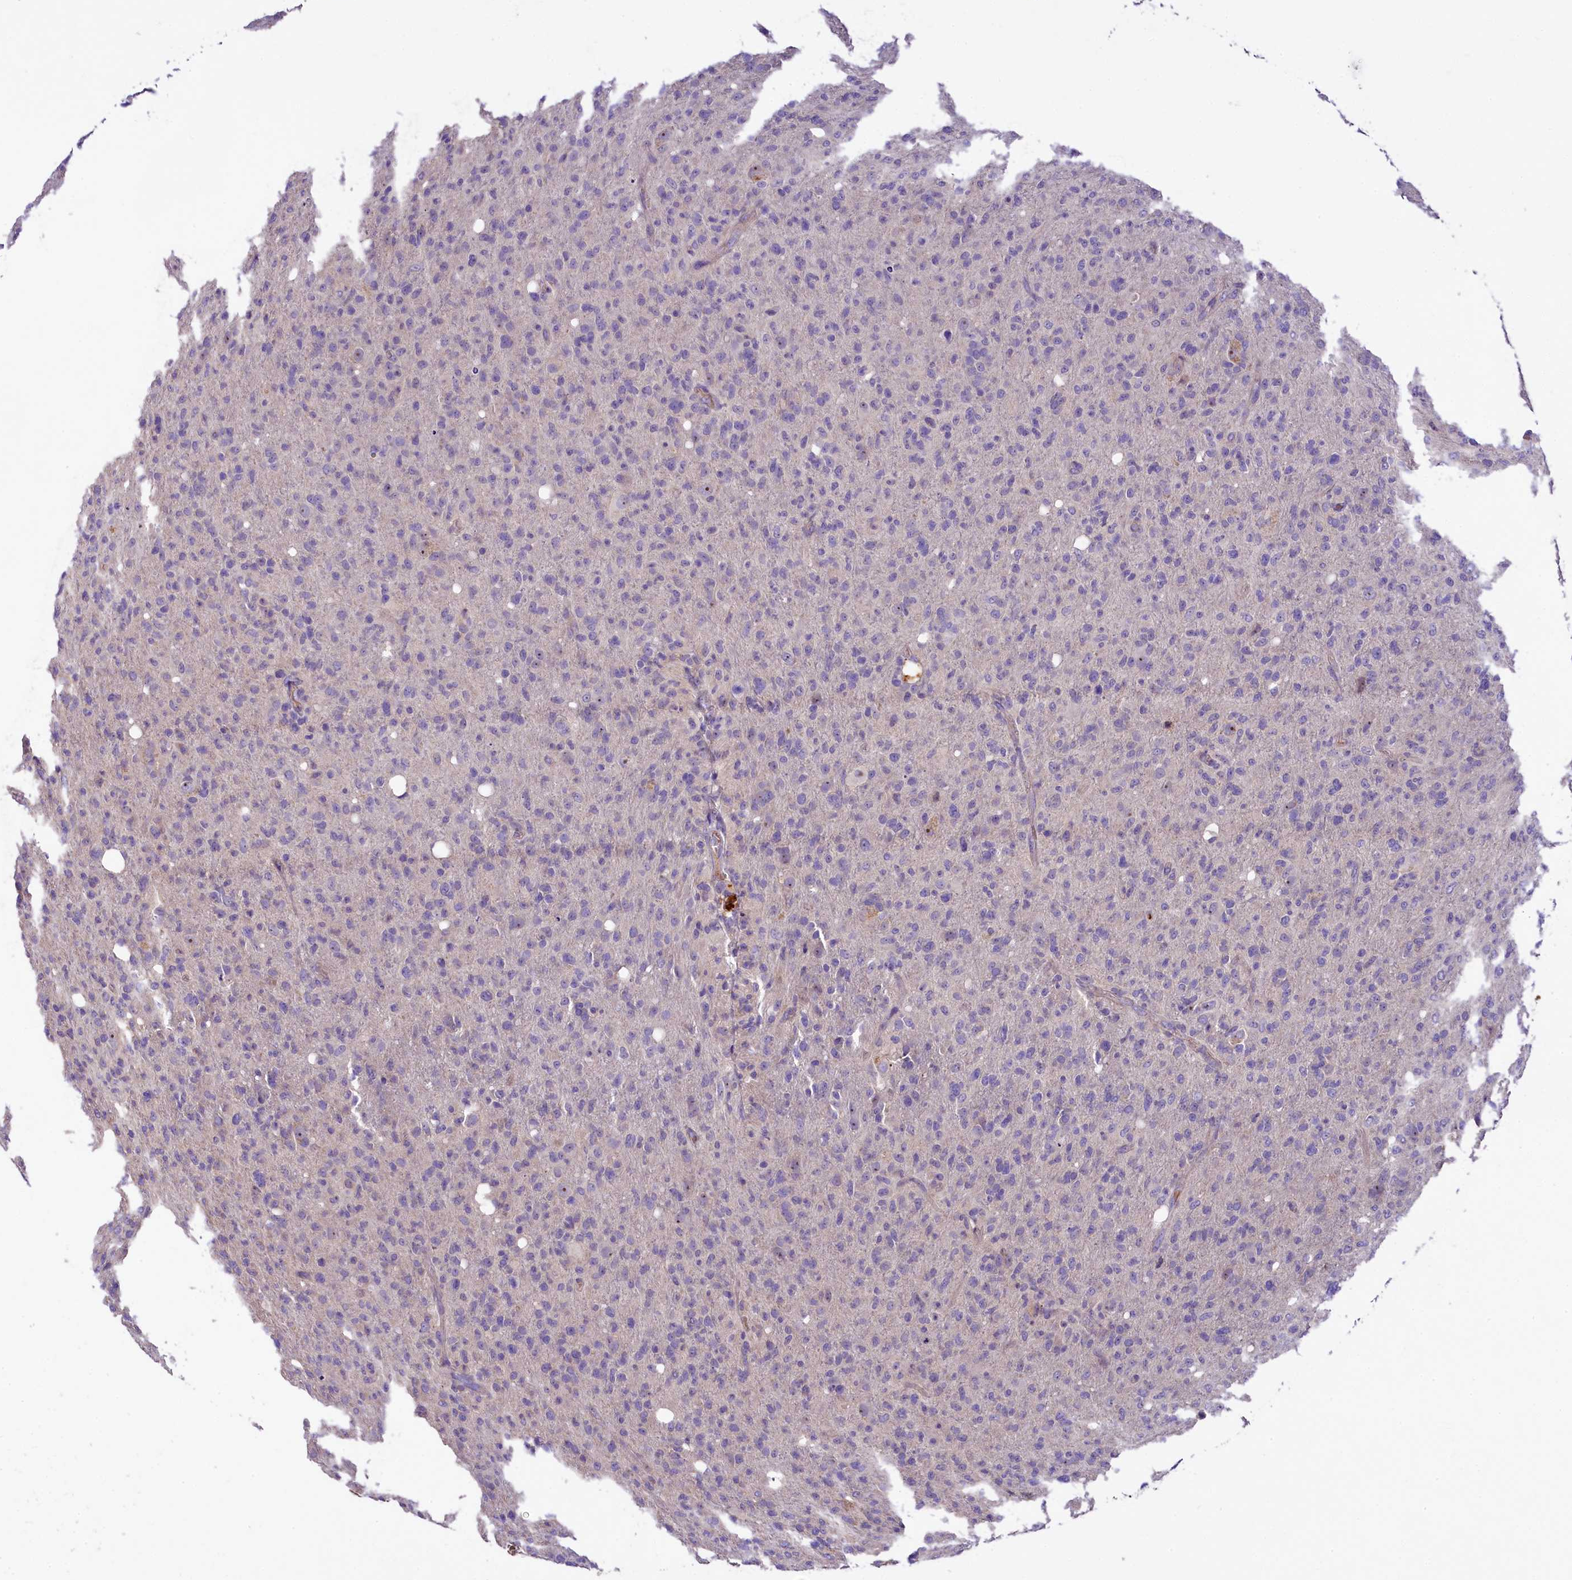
{"staining": {"intensity": "negative", "quantity": "none", "location": "none"}, "tissue": "glioma", "cell_type": "Tumor cells", "image_type": "cancer", "snomed": [{"axis": "morphology", "description": "Glioma, malignant, High grade"}, {"axis": "topography", "description": "Brain"}], "caption": "This is an immunohistochemistry (IHC) histopathology image of human glioma. There is no expression in tumor cells.", "gene": "UBXN6", "patient": {"sex": "female", "age": 57}}